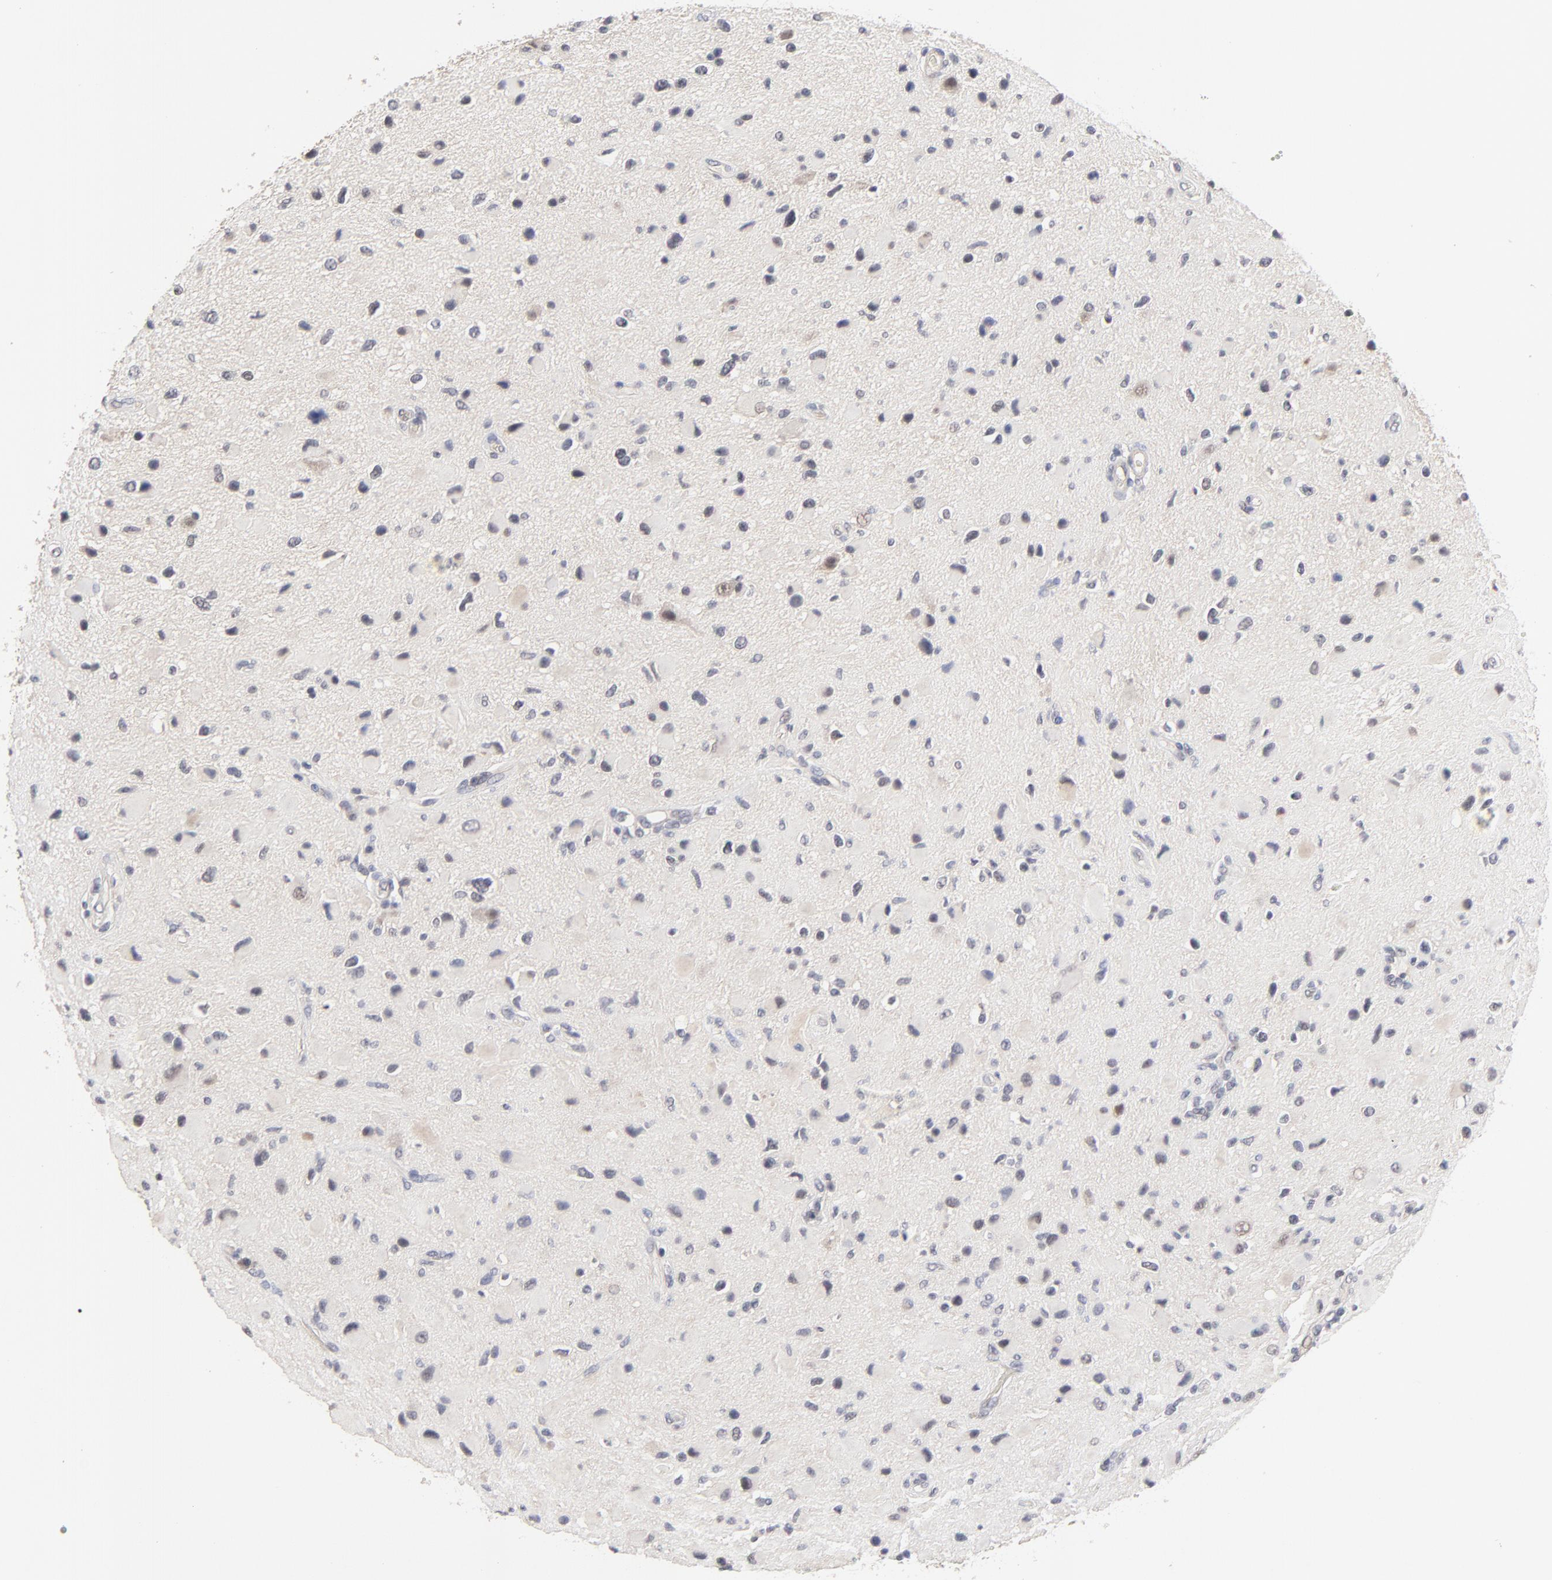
{"staining": {"intensity": "weak", "quantity": "<25%", "location": "nuclear"}, "tissue": "glioma", "cell_type": "Tumor cells", "image_type": "cancer", "snomed": [{"axis": "morphology", "description": "Glioma, malignant, Low grade"}, {"axis": "topography", "description": "Brain"}], "caption": "Immunohistochemistry (IHC) micrograph of neoplastic tissue: human glioma stained with DAB reveals no significant protein expression in tumor cells.", "gene": "FAM199X", "patient": {"sex": "female", "age": 32}}